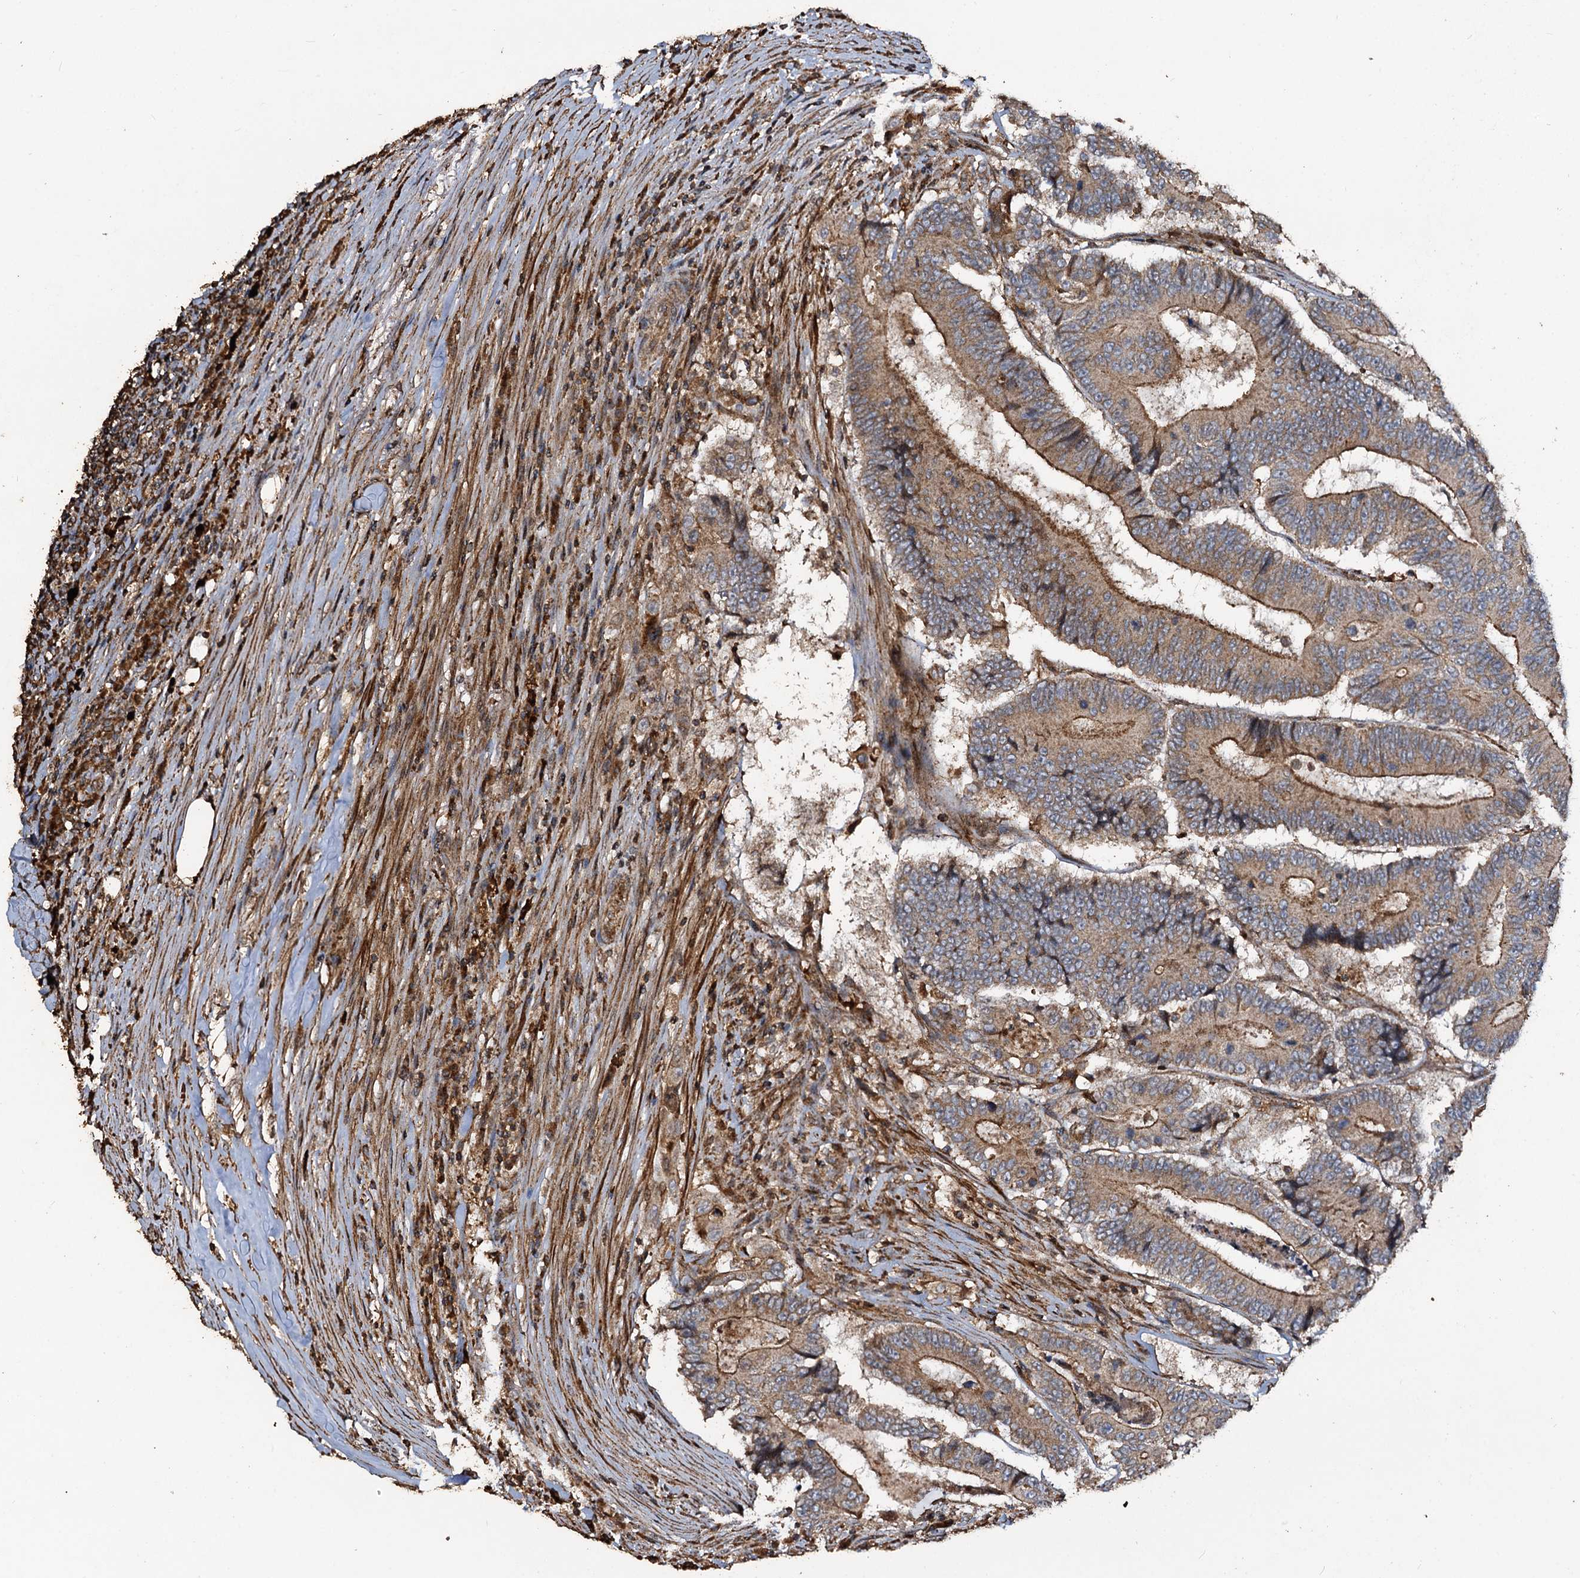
{"staining": {"intensity": "moderate", "quantity": ">75%", "location": "cytoplasmic/membranous"}, "tissue": "colorectal cancer", "cell_type": "Tumor cells", "image_type": "cancer", "snomed": [{"axis": "morphology", "description": "Adenocarcinoma, NOS"}, {"axis": "topography", "description": "Colon"}], "caption": "A medium amount of moderate cytoplasmic/membranous positivity is identified in about >75% of tumor cells in colorectal adenocarcinoma tissue.", "gene": "NOTCH2NLA", "patient": {"sex": "male", "age": 83}}